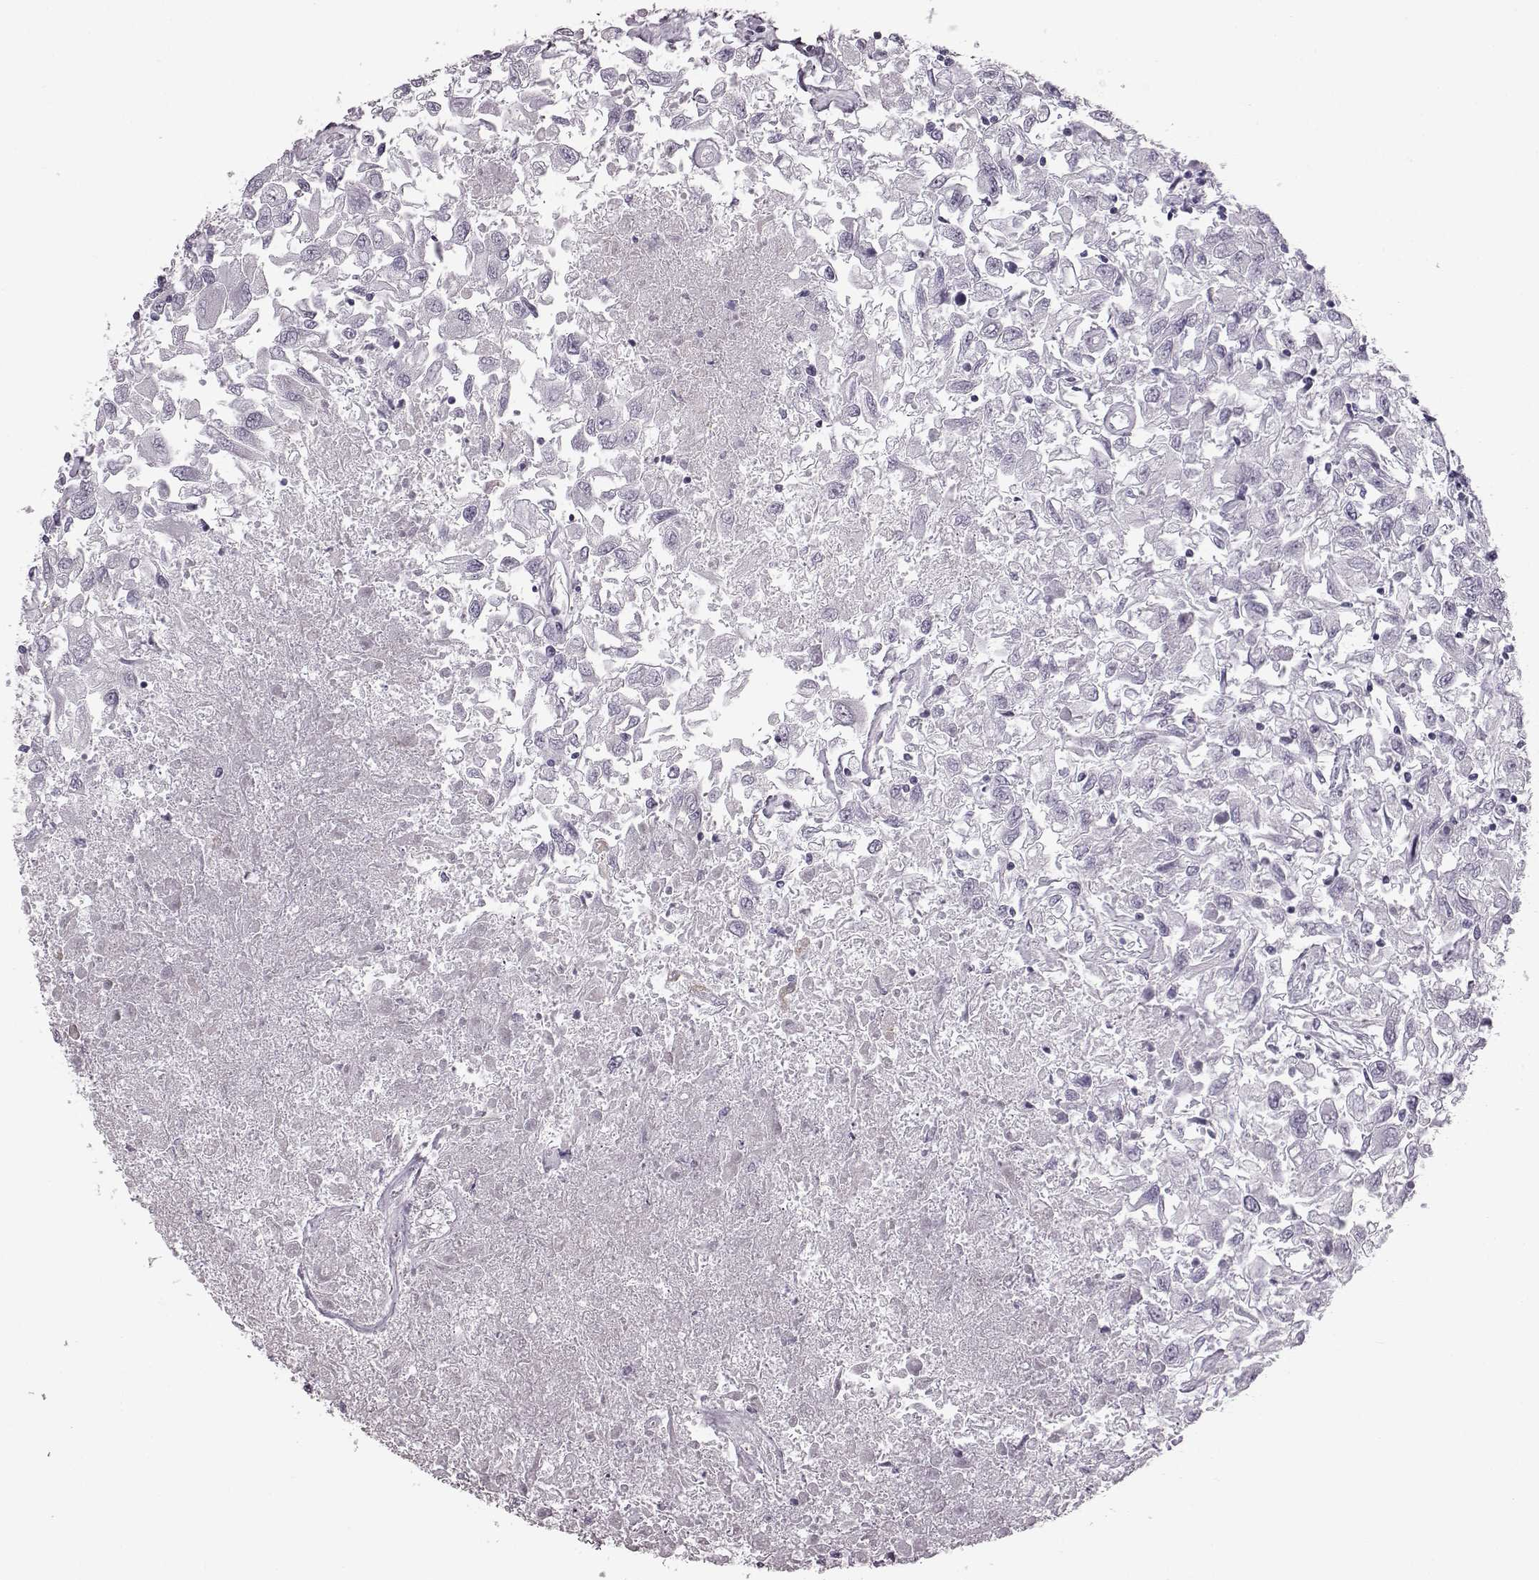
{"staining": {"intensity": "negative", "quantity": "none", "location": "none"}, "tissue": "renal cancer", "cell_type": "Tumor cells", "image_type": "cancer", "snomed": [{"axis": "morphology", "description": "Adenocarcinoma, NOS"}, {"axis": "topography", "description": "Kidney"}], "caption": "The photomicrograph reveals no staining of tumor cells in renal adenocarcinoma.", "gene": "JSRP1", "patient": {"sex": "female", "age": 76}}